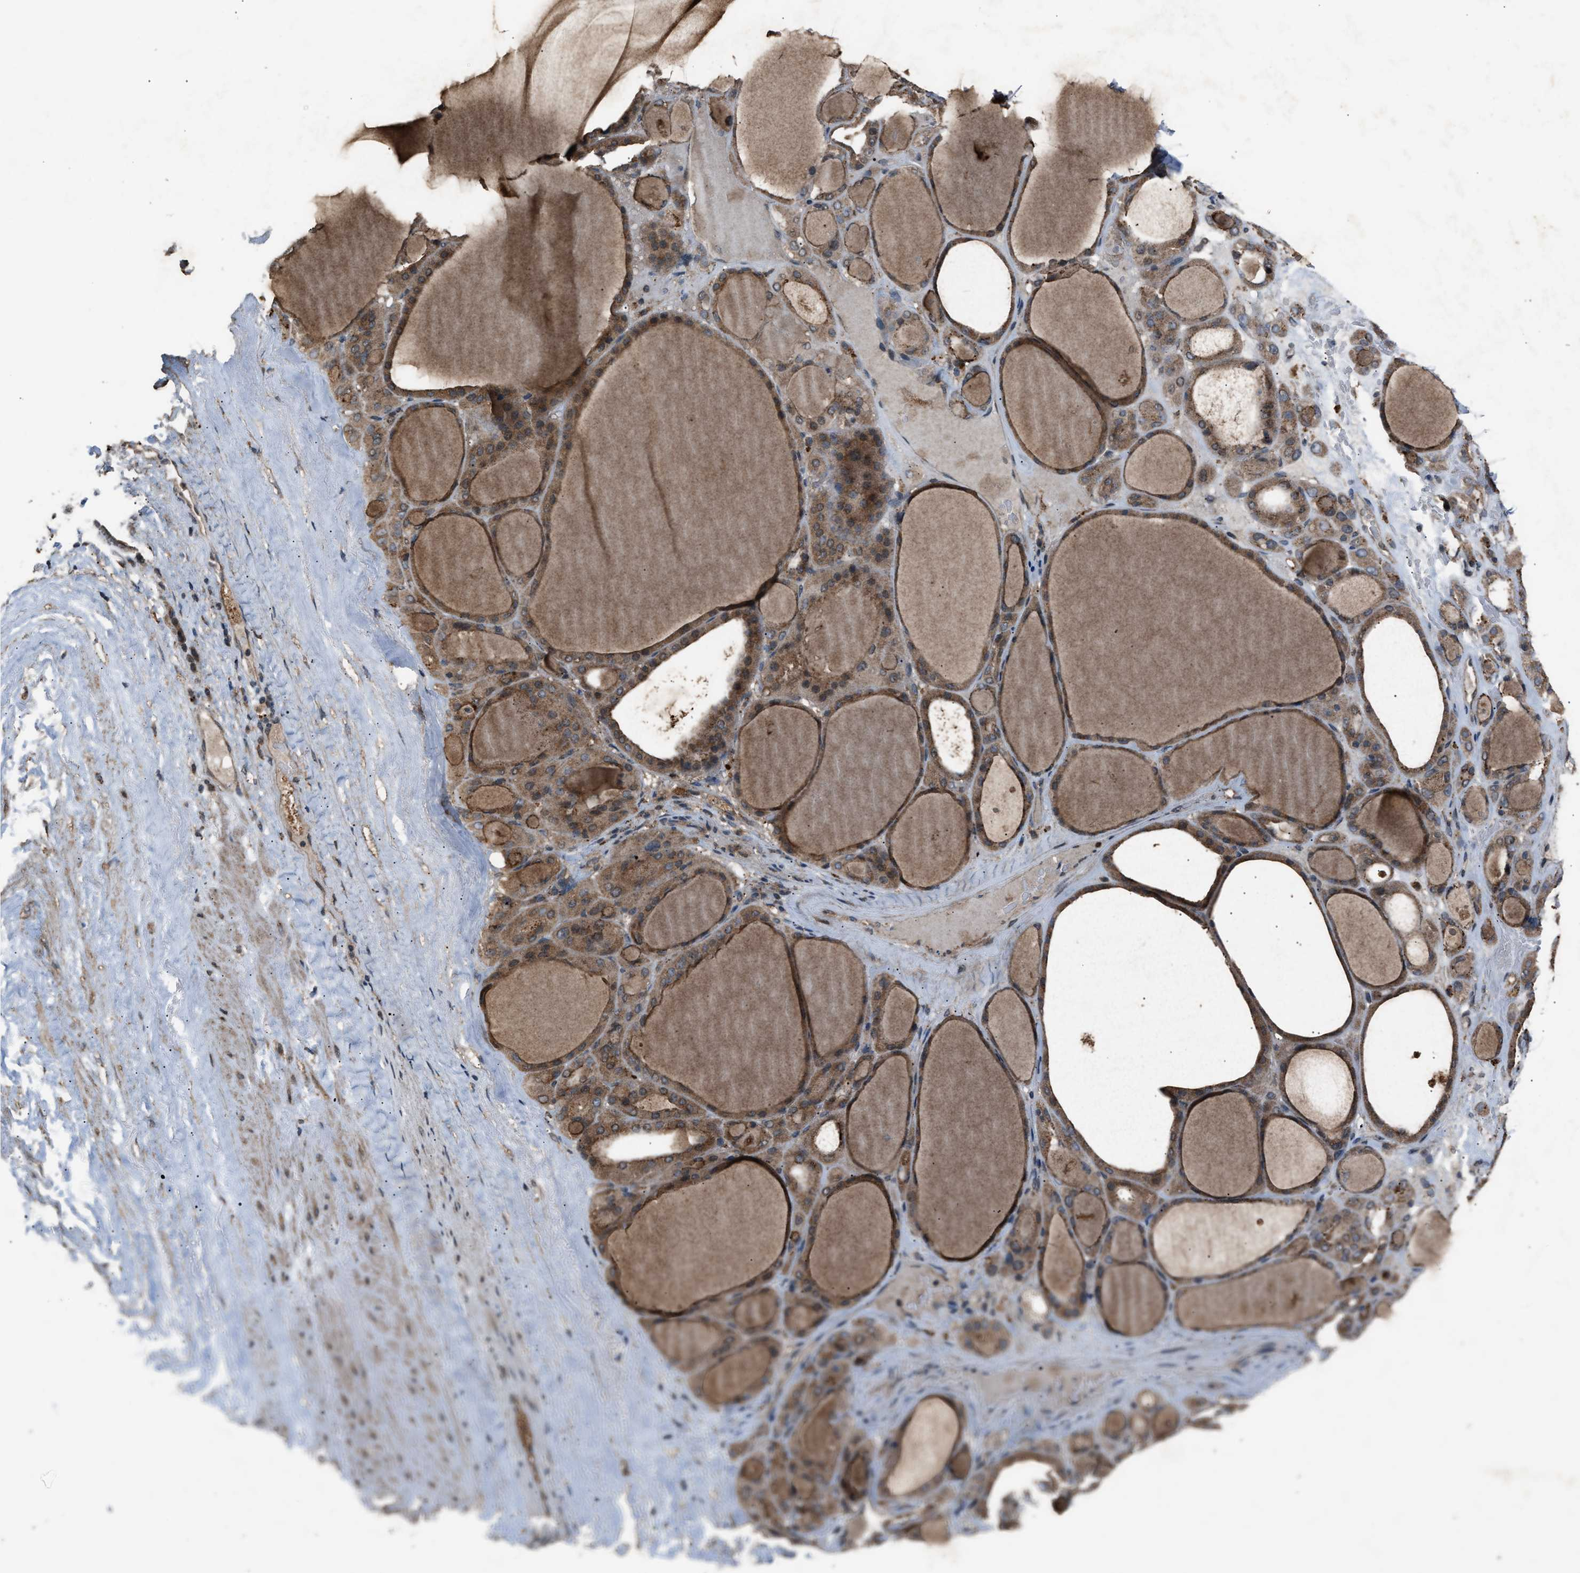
{"staining": {"intensity": "moderate", "quantity": ">75%", "location": "cytoplasmic/membranous"}, "tissue": "thyroid gland", "cell_type": "Glandular cells", "image_type": "normal", "snomed": [{"axis": "morphology", "description": "Normal tissue, NOS"}, {"axis": "morphology", "description": "Carcinoma, NOS"}, {"axis": "topography", "description": "Thyroid gland"}], "caption": "IHC histopathology image of normal thyroid gland stained for a protein (brown), which displays medium levels of moderate cytoplasmic/membranous staining in approximately >75% of glandular cells.", "gene": "PSMD1", "patient": {"sex": "female", "age": 86}}